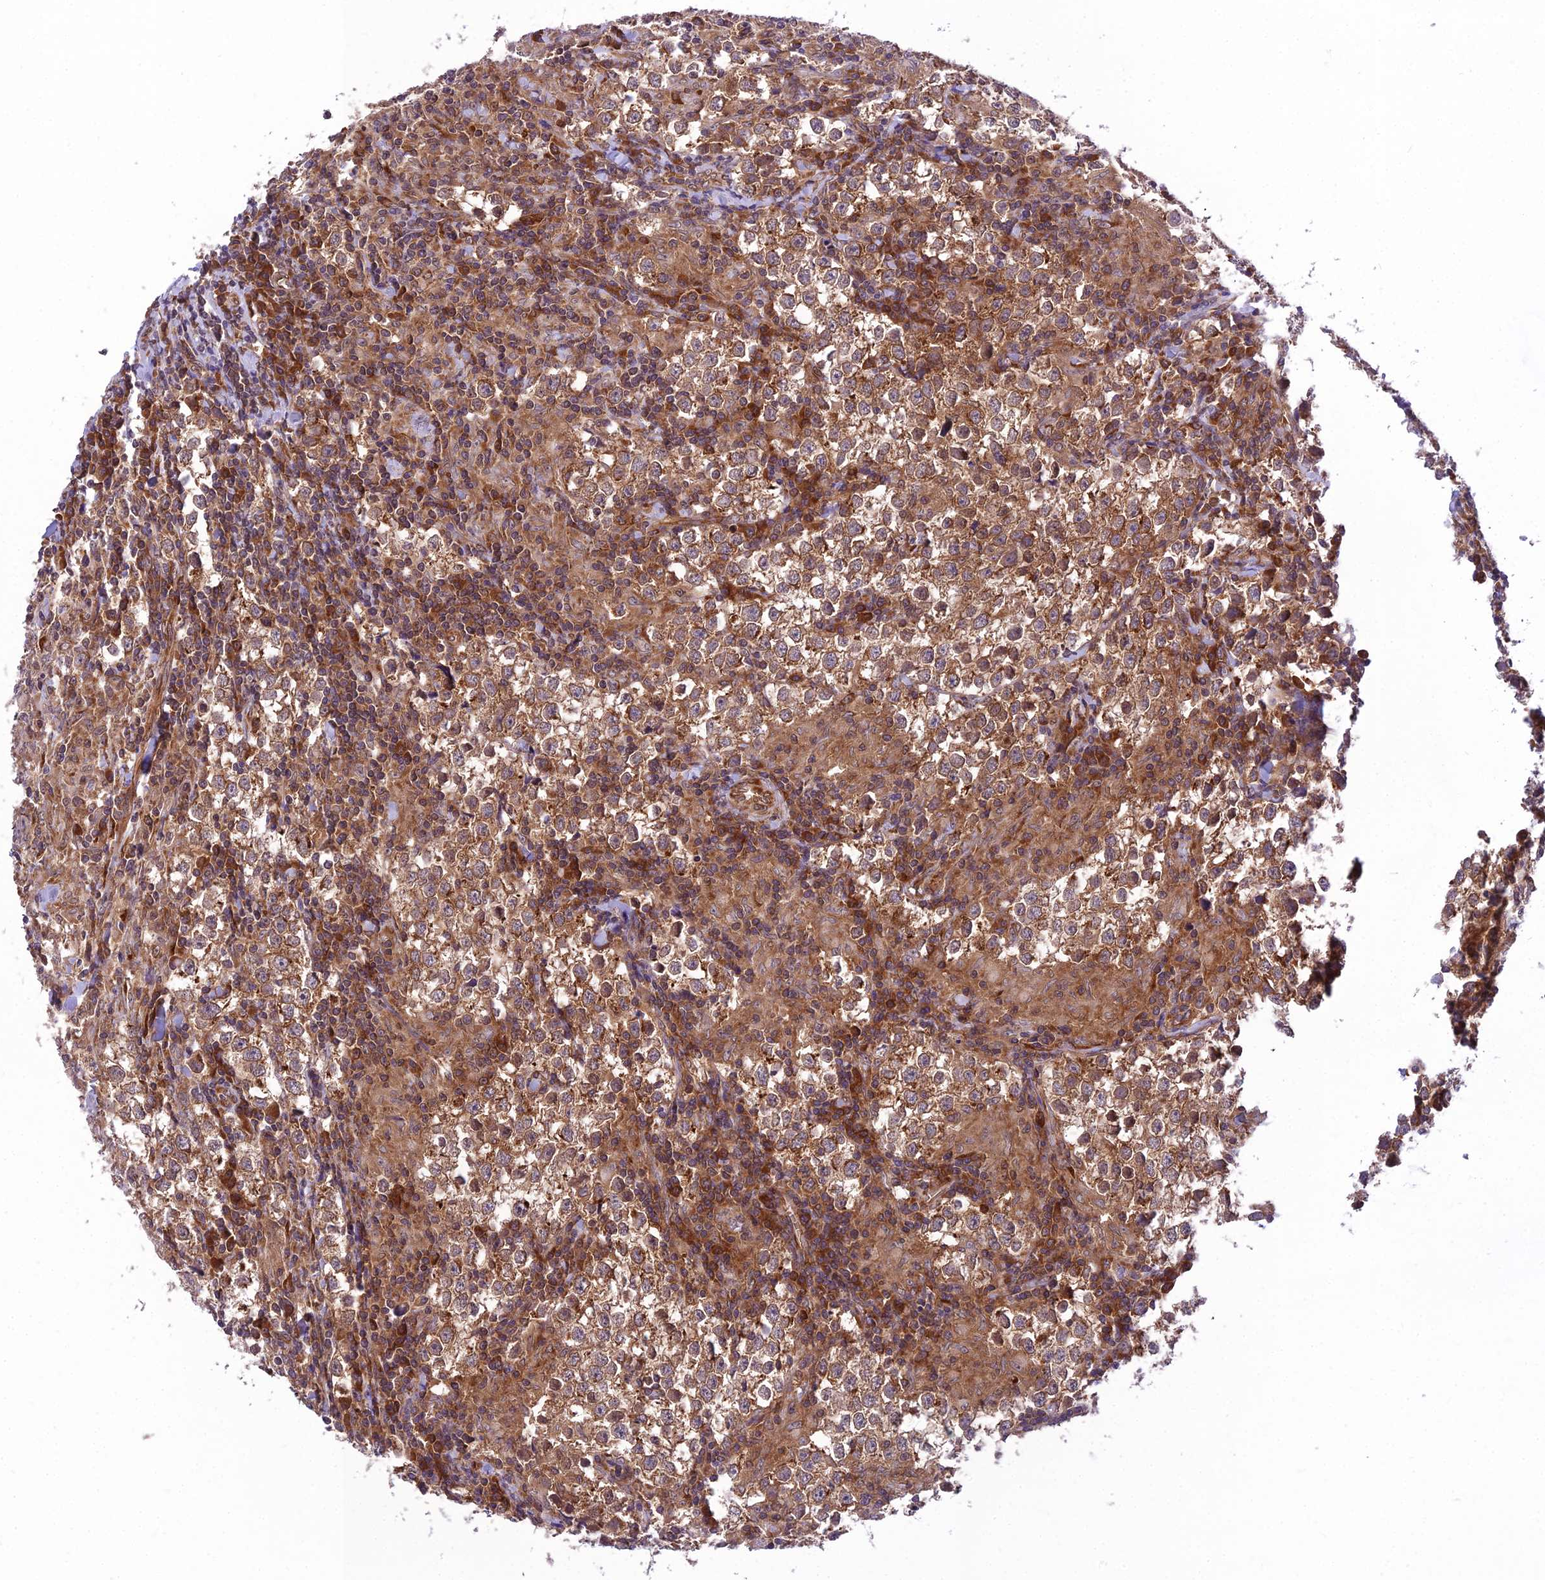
{"staining": {"intensity": "moderate", "quantity": ">75%", "location": "cytoplasmic/membranous"}, "tissue": "testis cancer", "cell_type": "Tumor cells", "image_type": "cancer", "snomed": [{"axis": "morphology", "description": "Seminoma, NOS"}, {"axis": "morphology", "description": "Carcinoma, Embryonal, NOS"}, {"axis": "topography", "description": "Testis"}], "caption": "Tumor cells show medium levels of moderate cytoplasmic/membranous expression in approximately >75% of cells in testis cancer.", "gene": "DHCR7", "patient": {"sex": "male", "age": 36}}